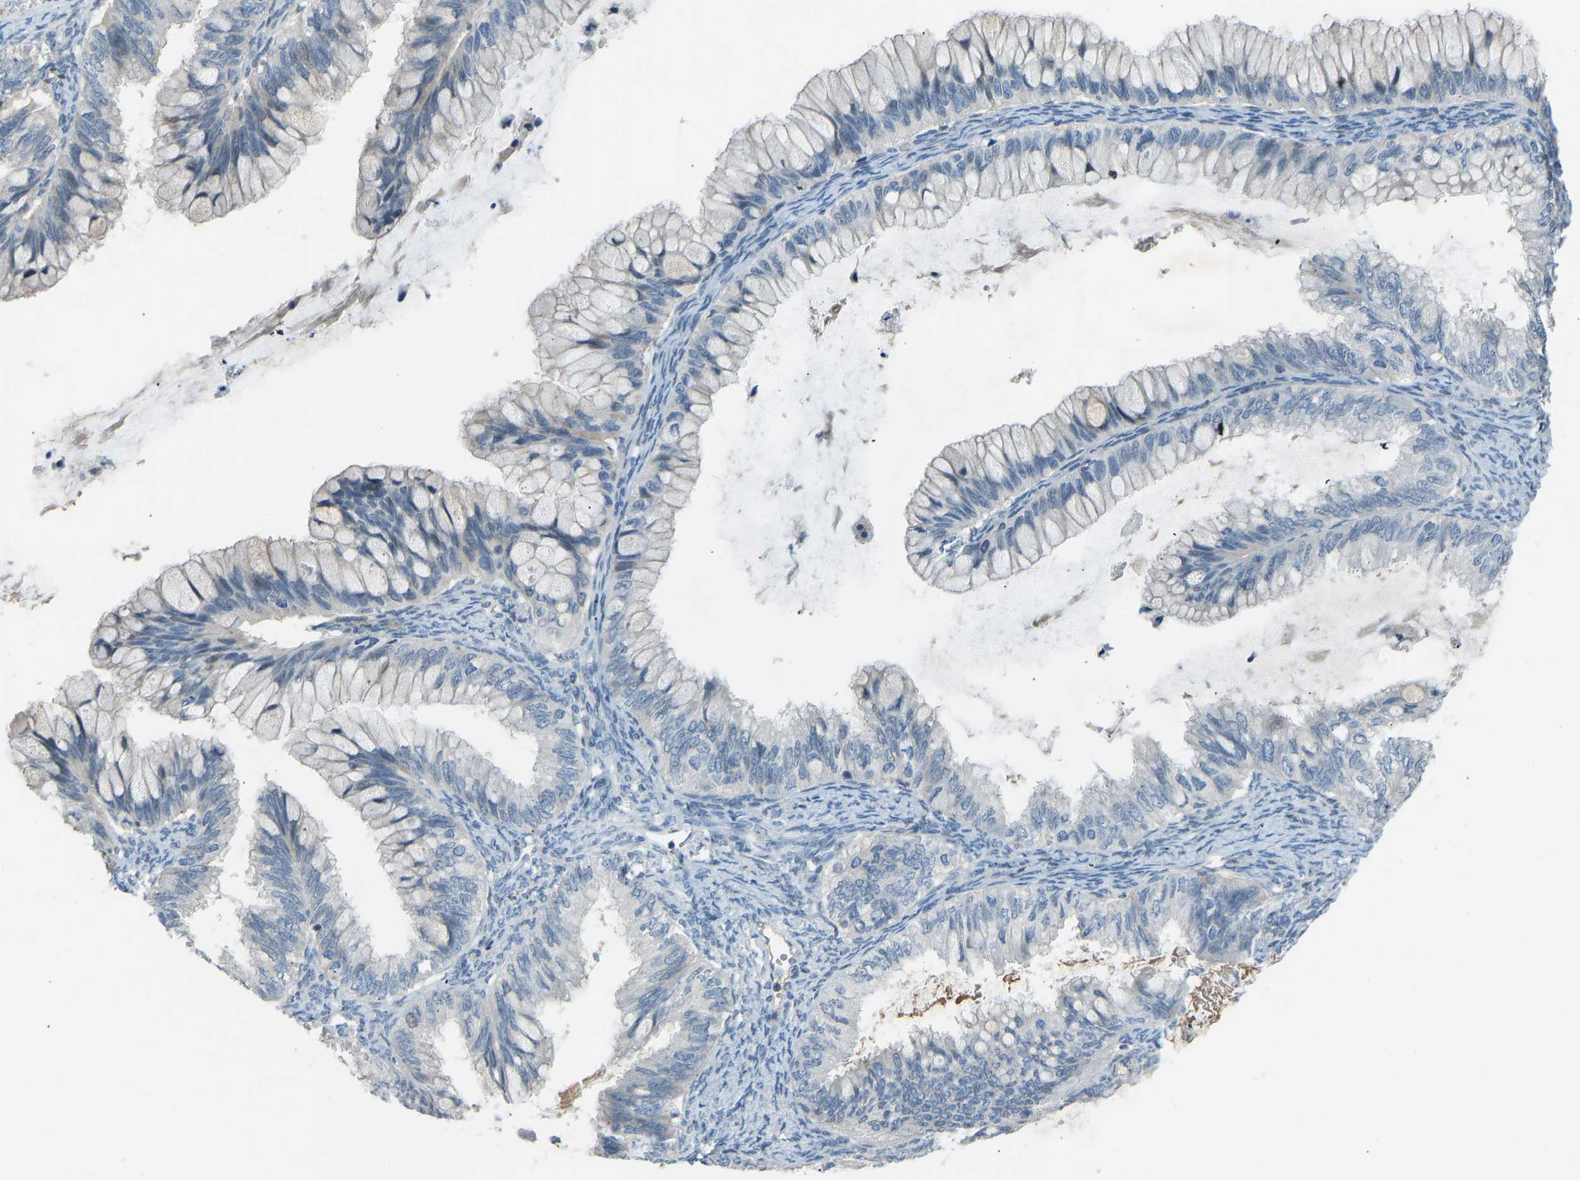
{"staining": {"intensity": "negative", "quantity": "none", "location": "none"}, "tissue": "ovarian cancer", "cell_type": "Tumor cells", "image_type": "cancer", "snomed": [{"axis": "morphology", "description": "Cystadenocarcinoma, mucinous, NOS"}, {"axis": "topography", "description": "Ovary"}], "caption": "An immunohistochemistry (IHC) photomicrograph of ovarian mucinous cystadenocarcinoma is shown. There is no staining in tumor cells of ovarian mucinous cystadenocarcinoma.", "gene": "FBLN2", "patient": {"sex": "female", "age": 80}}